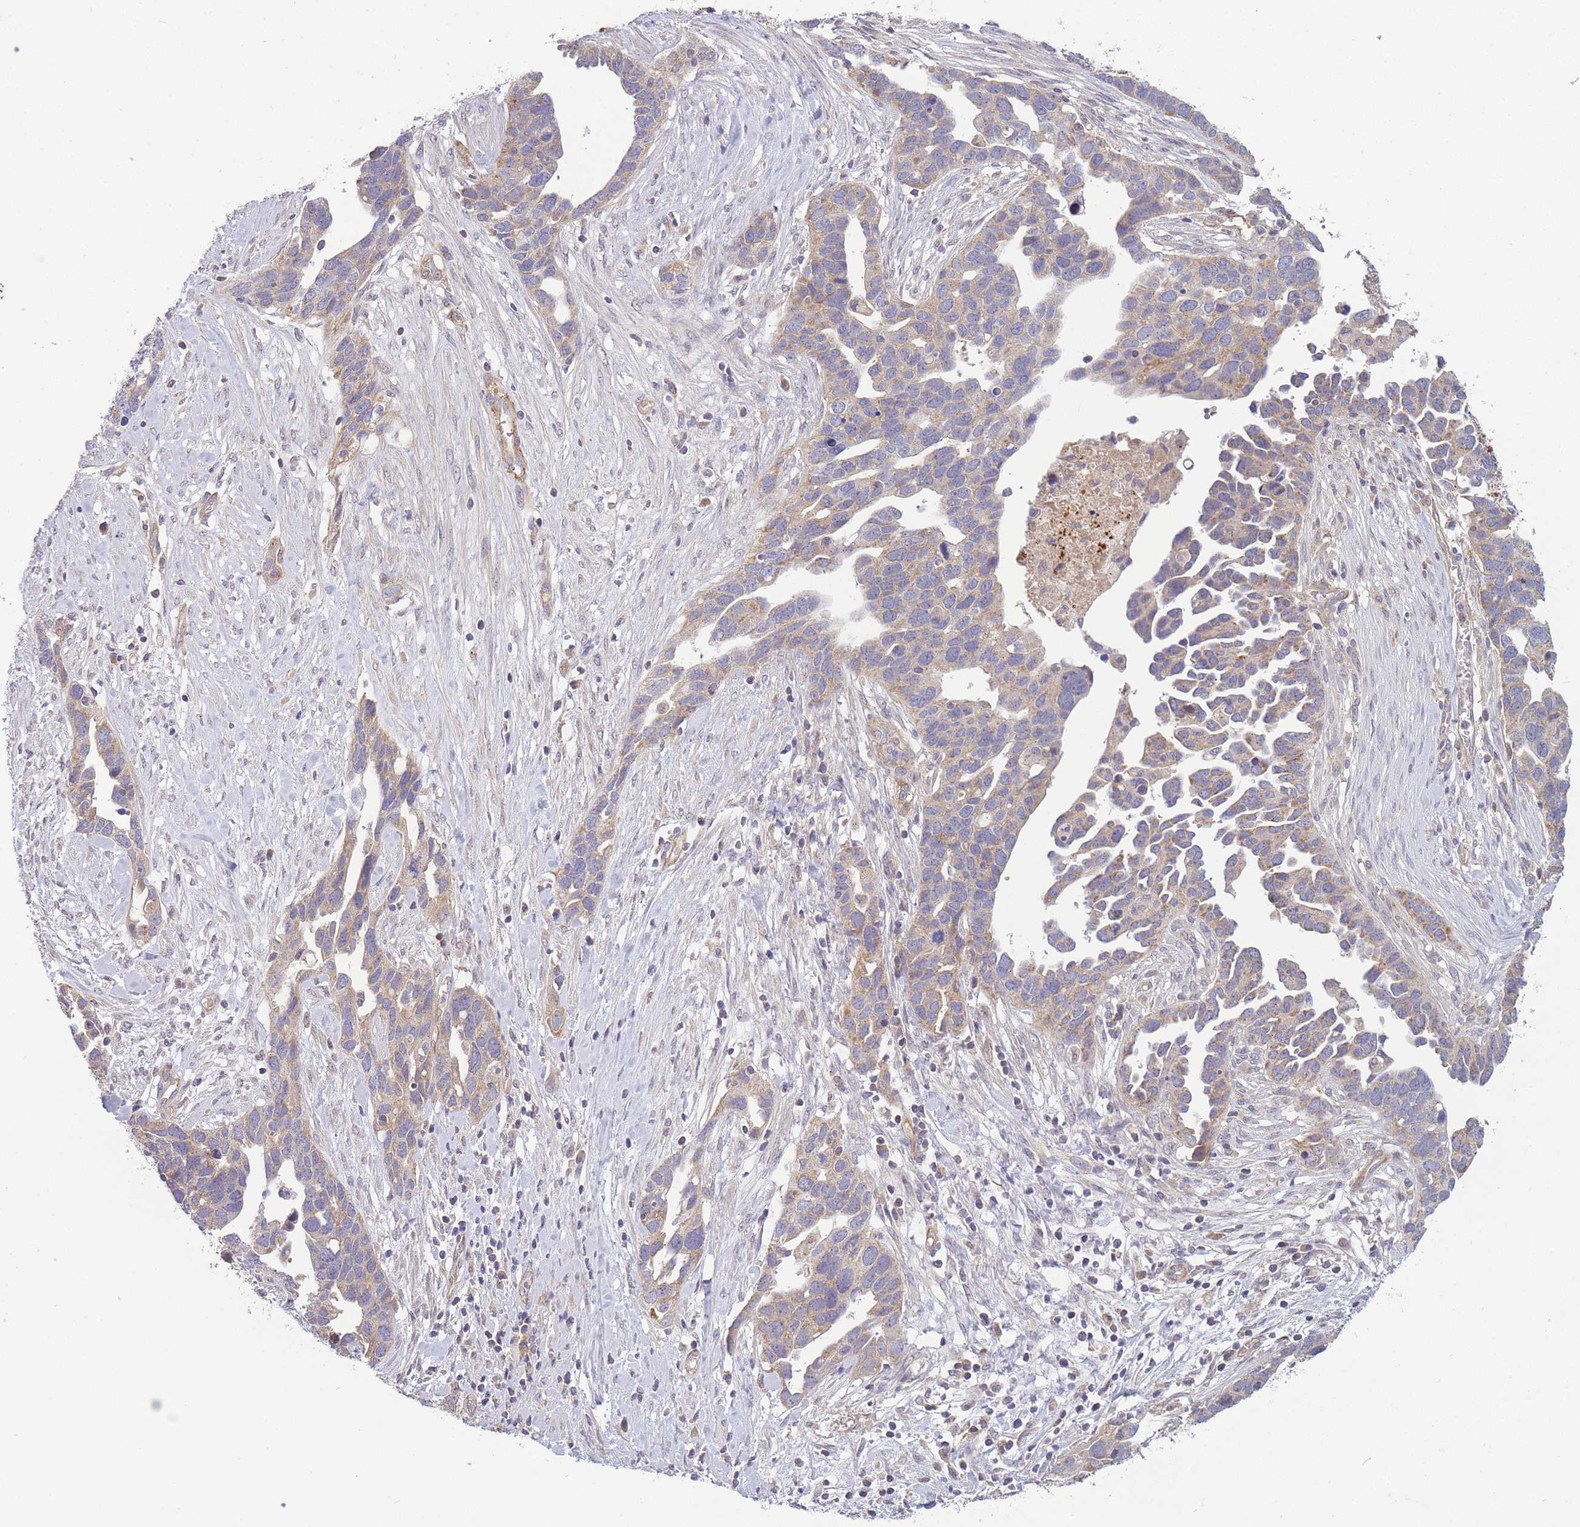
{"staining": {"intensity": "weak", "quantity": "<25%", "location": "cytoplasmic/membranous"}, "tissue": "ovarian cancer", "cell_type": "Tumor cells", "image_type": "cancer", "snomed": [{"axis": "morphology", "description": "Cystadenocarcinoma, serous, NOS"}, {"axis": "topography", "description": "Ovary"}], "caption": "Image shows no significant protein positivity in tumor cells of ovarian cancer.", "gene": "NDUFAF5", "patient": {"sex": "female", "age": 54}}